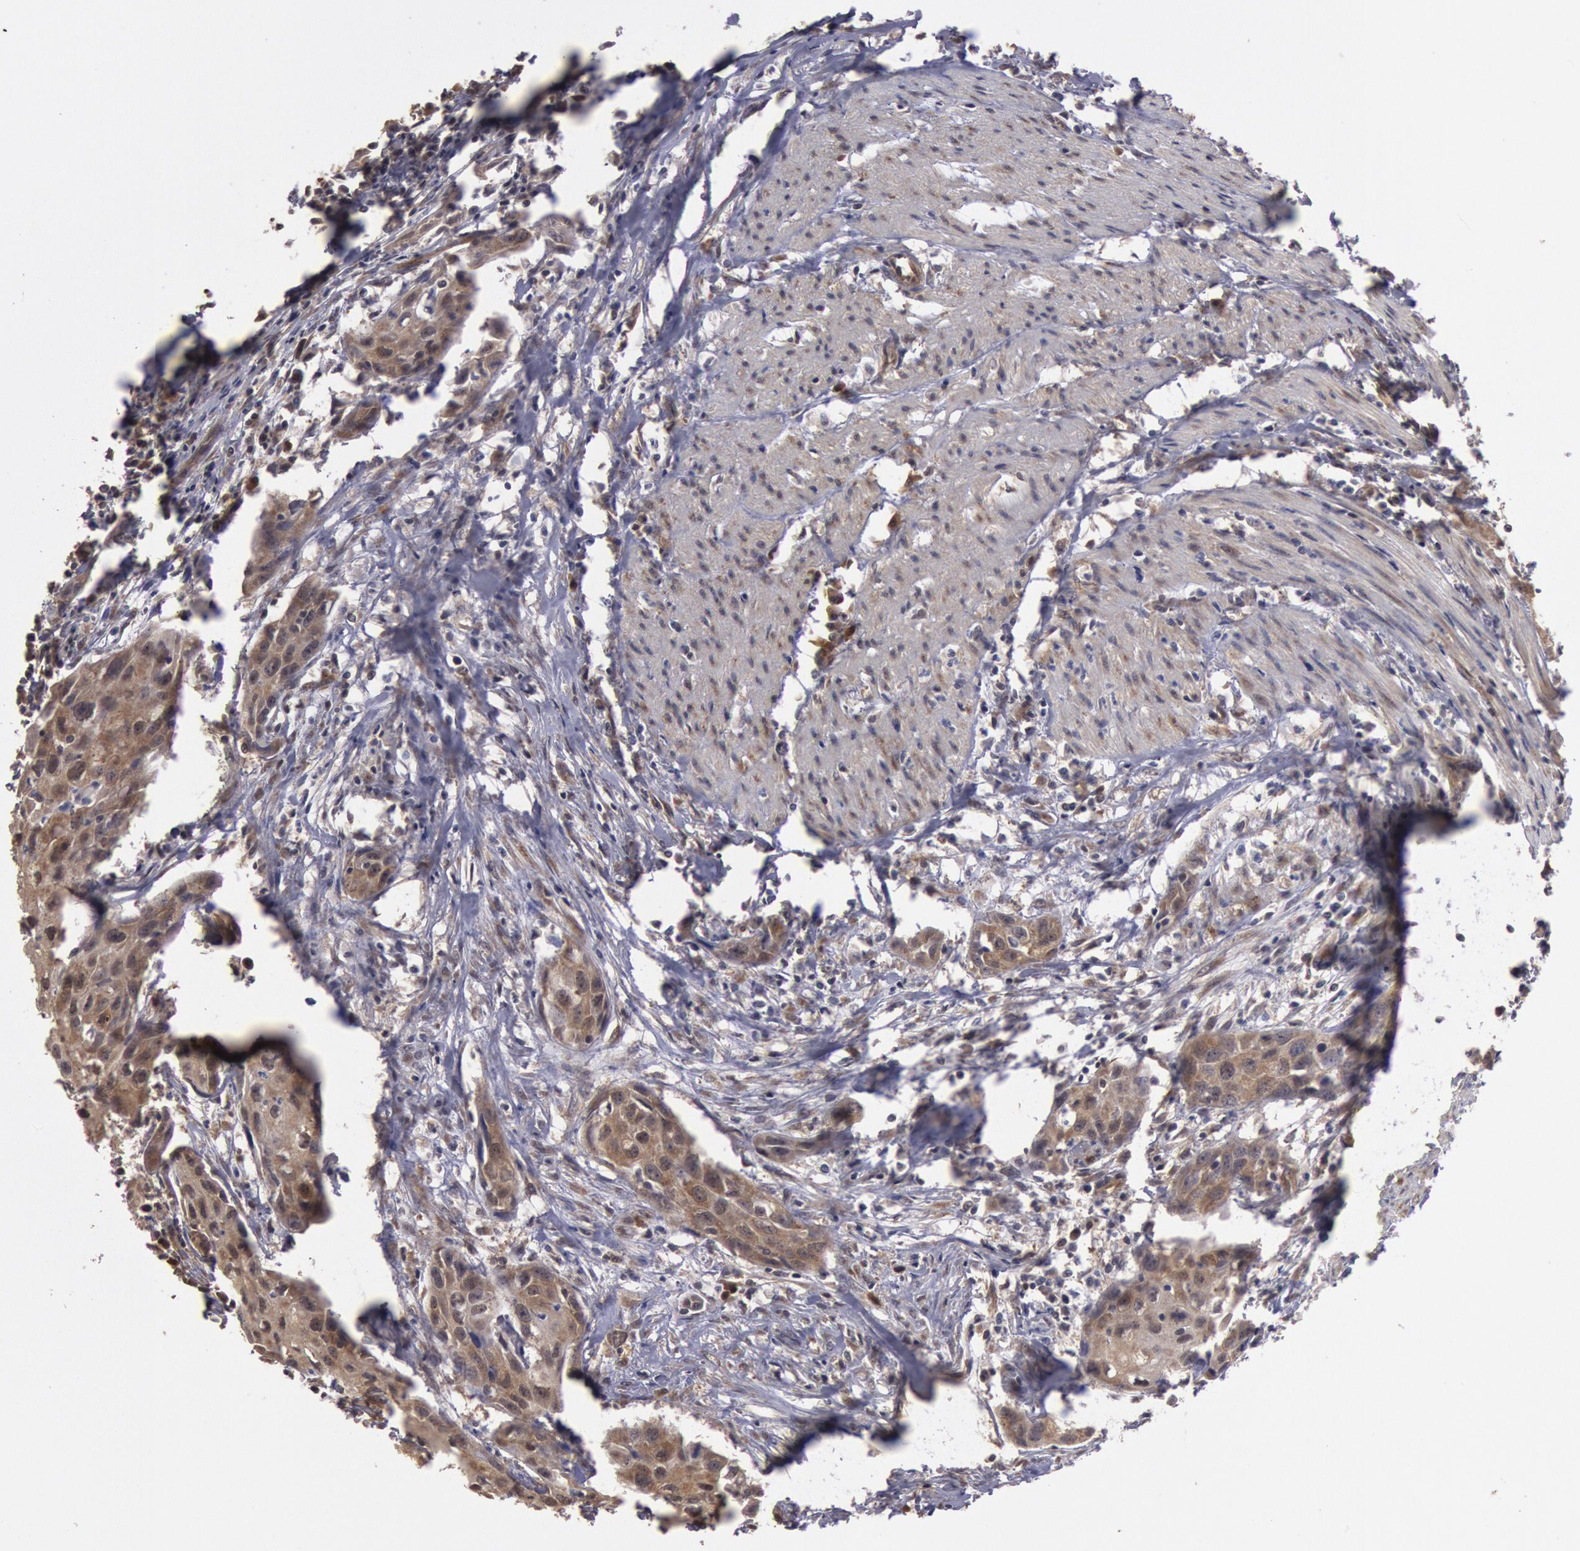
{"staining": {"intensity": "moderate", "quantity": ">75%", "location": "cytoplasmic/membranous,nuclear"}, "tissue": "urothelial cancer", "cell_type": "Tumor cells", "image_type": "cancer", "snomed": [{"axis": "morphology", "description": "Urothelial carcinoma, High grade"}, {"axis": "topography", "description": "Urinary bladder"}], "caption": "Tumor cells display moderate cytoplasmic/membranous and nuclear expression in about >75% of cells in high-grade urothelial carcinoma.", "gene": "USP14", "patient": {"sex": "male", "age": 54}}